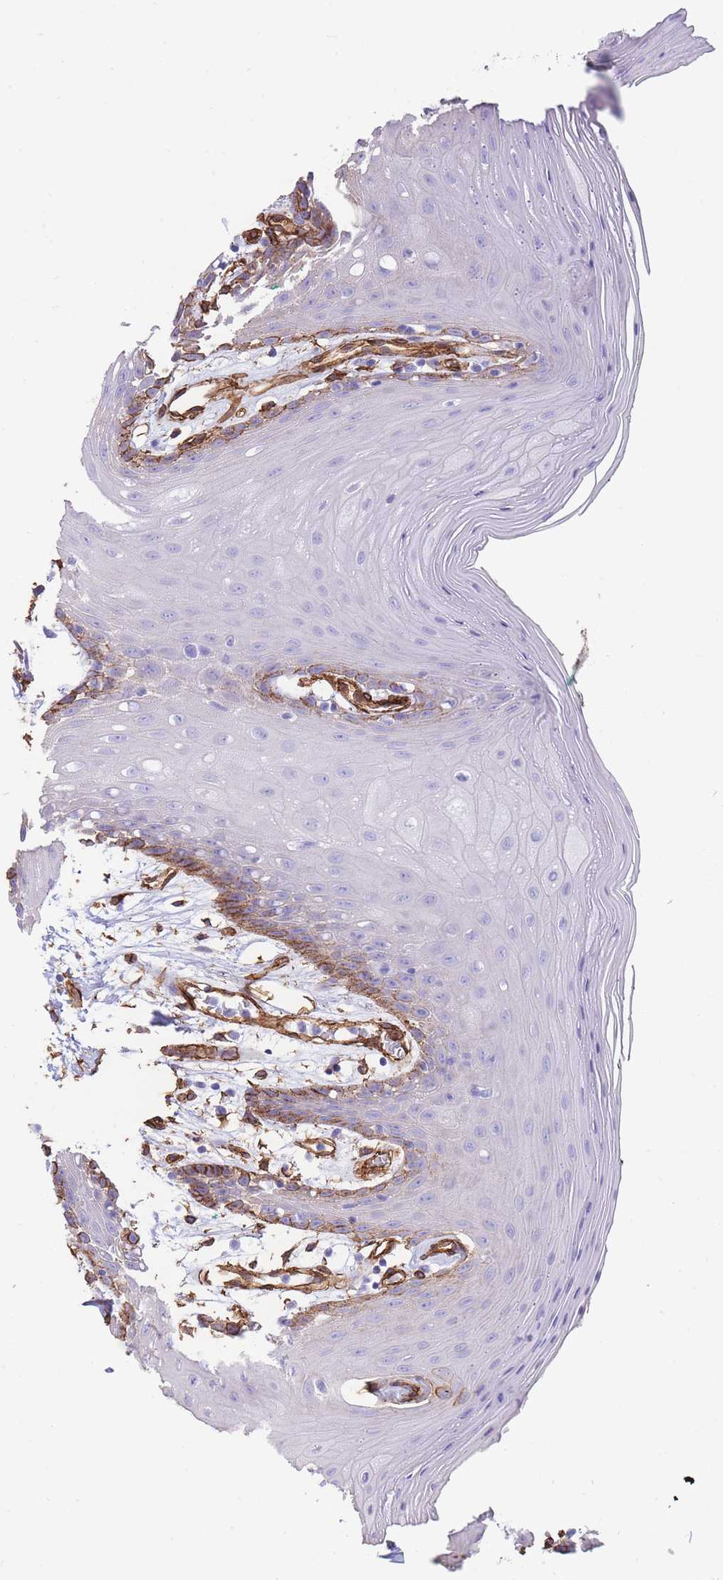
{"staining": {"intensity": "strong", "quantity": "<25%", "location": "cytoplasmic/membranous"}, "tissue": "oral mucosa", "cell_type": "Squamous epithelial cells", "image_type": "normal", "snomed": [{"axis": "morphology", "description": "Normal tissue, NOS"}, {"axis": "topography", "description": "Oral tissue"}, {"axis": "topography", "description": "Tounge, NOS"}], "caption": "Oral mucosa stained with immunohistochemistry (IHC) exhibits strong cytoplasmic/membranous positivity in approximately <25% of squamous epithelial cells.", "gene": "CAVIN1", "patient": {"sex": "female", "age": 59}}